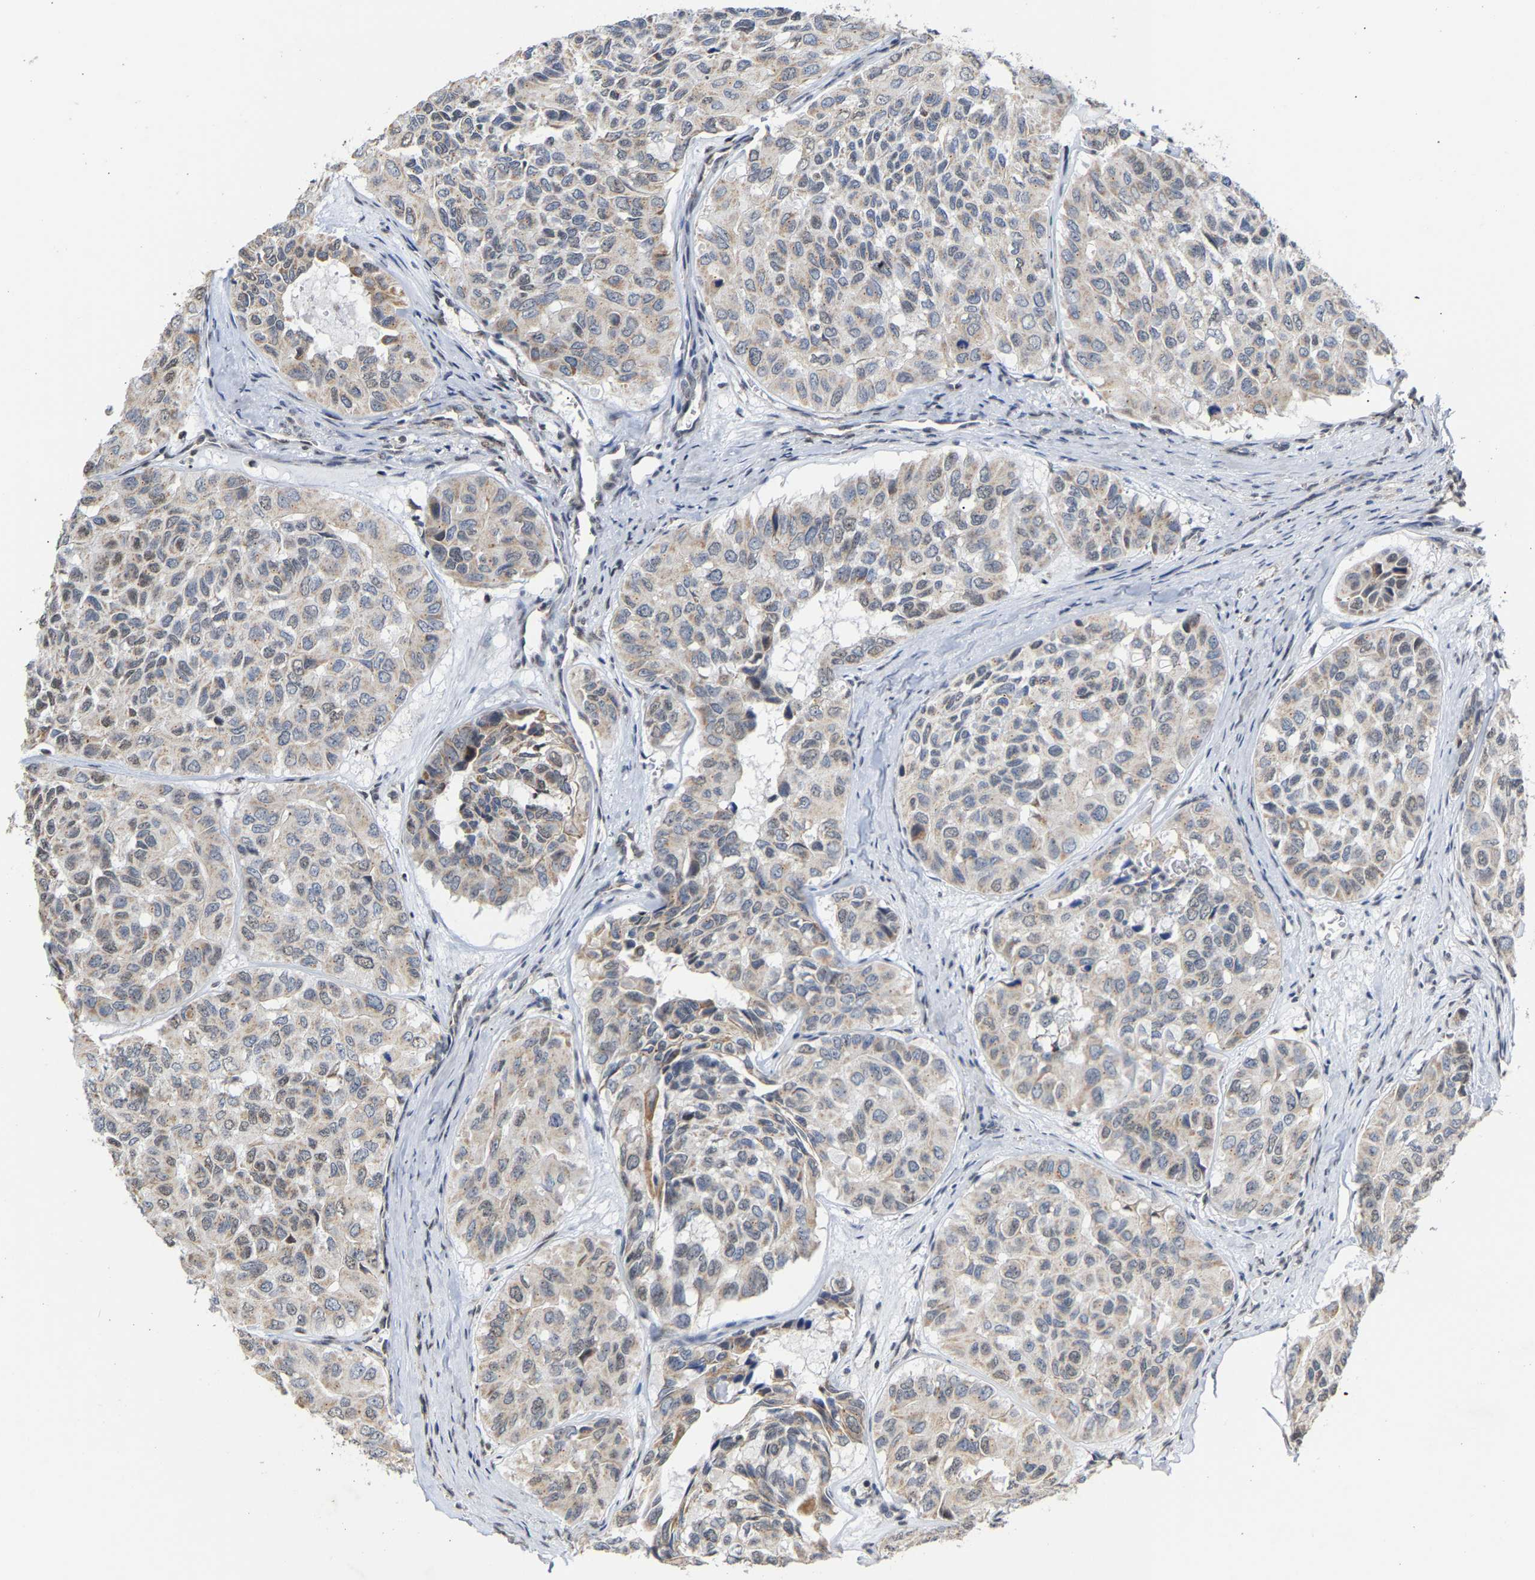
{"staining": {"intensity": "weak", "quantity": ">75%", "location": "cytoplasmic/membranous"}, "tissue": "head and neck cancer", "cell_type": "Tumor cells", "image_type": "cancer", "snomed": [{"axis": "morphology", "description": "Adenocarcinoma, NOS"}, {"axis": "topography", "description": "Salivary gland, NOS"}, {"axis": "topography", "description": "Head-Neck"}], "caption": "Immunohistochemical staining of human head and neck cancer (adenocarcinoma) demonstrates weak cytoplasmic/membranous protein staining in approximately >75% of tumor cells. Using DAB (3,3'-diaminobenzidine) (brown) and hematoxylin (blue) stains, captured at high magnification using brightfield microscopy.", "gene": "PCNT", "patient": {"sex": "female", "age": 76}}